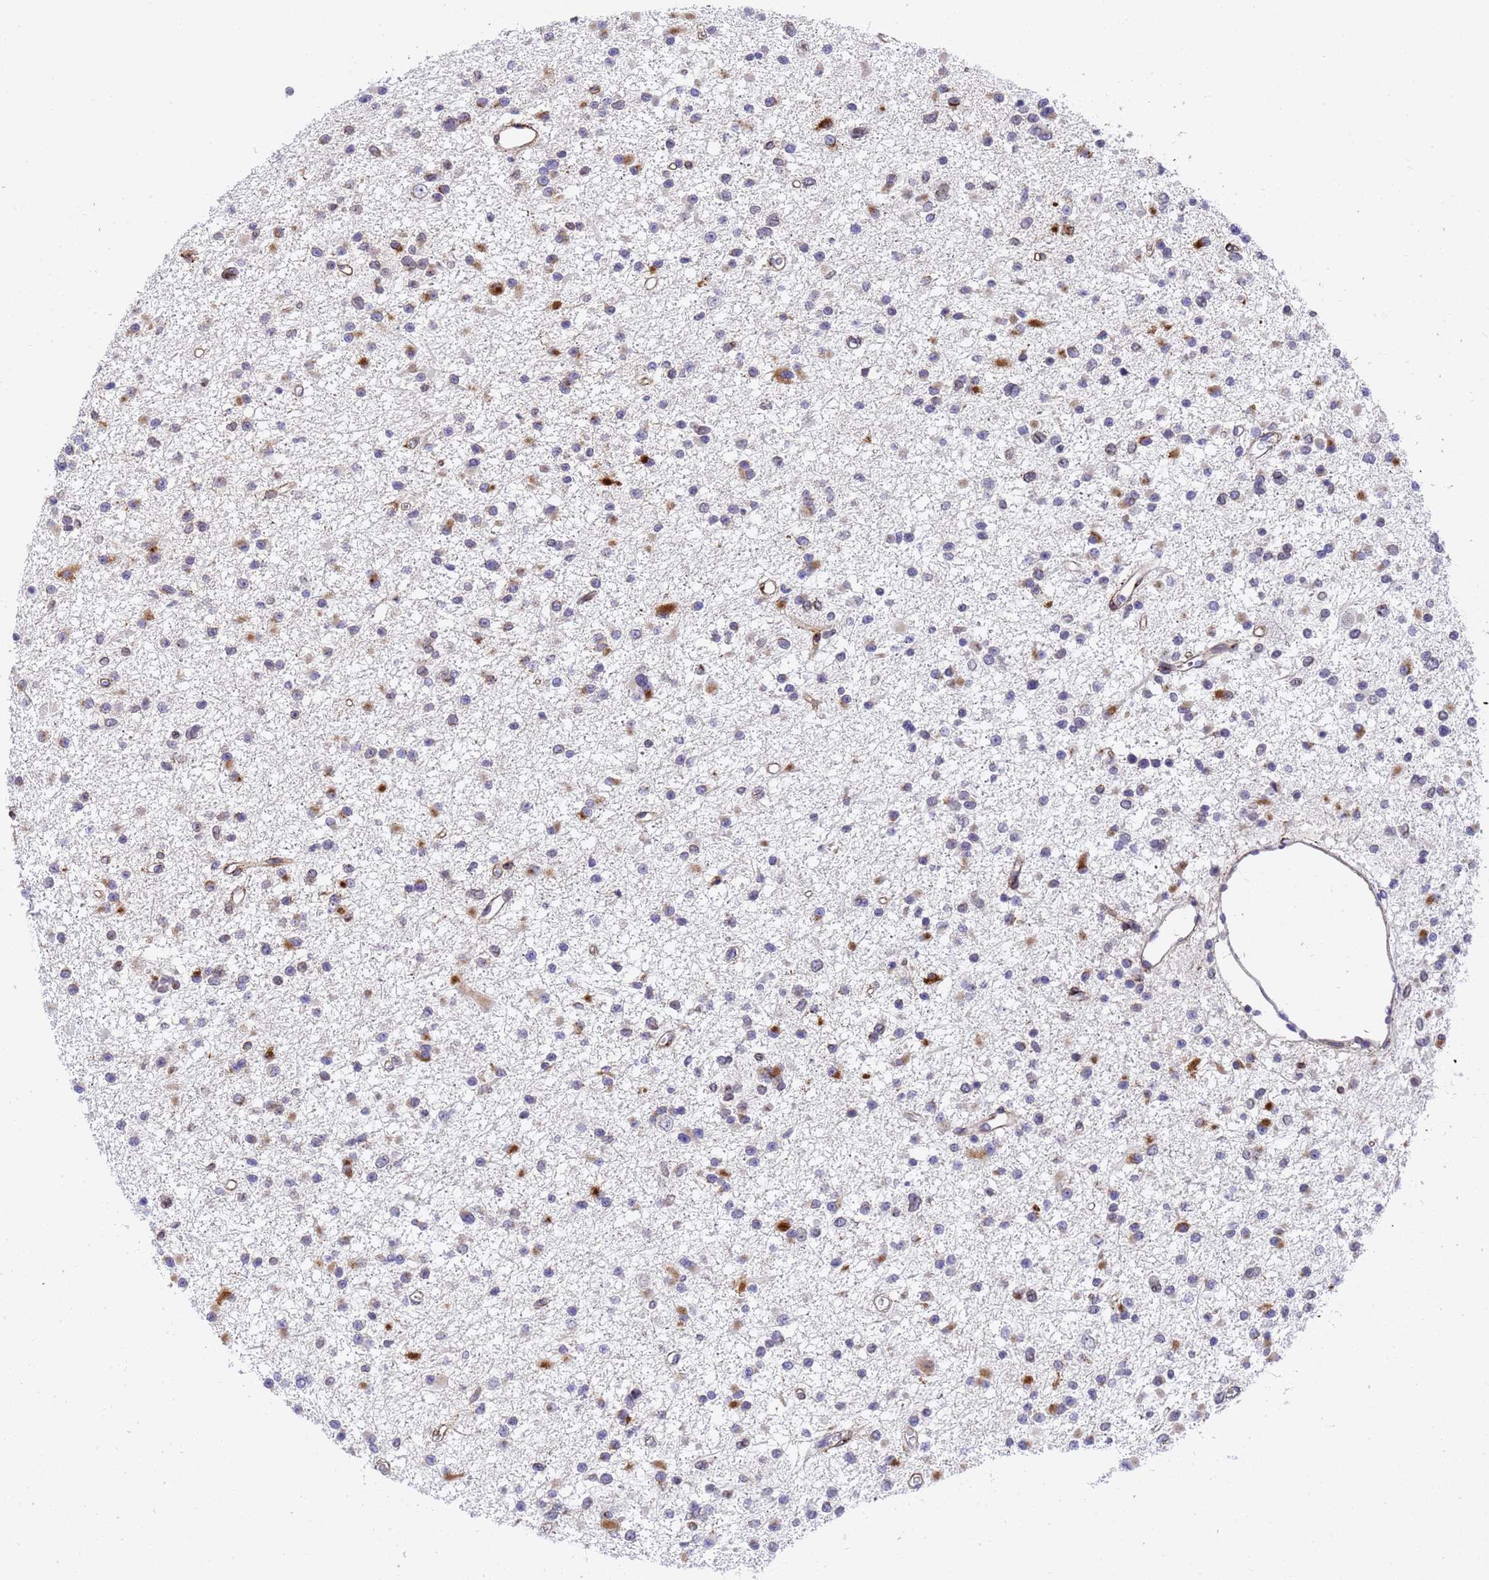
{"staining": {"intensity": "strong", "quantity": "<25%", "location": "cytoplasmic/membranous"}, "tissue": "glioma", "cell_type": "Tumor cells", "image_type": "cancer", "snomed": [{"axis": "morphology", "description": "Glioma, malignant, Low grade"}, {"axis": "topography", "description": "Brain"}], "caption": "The image demonstrates a brown stain indicating the presence of a protein in the cytoplasmic/membranous of tumor cells in malignant glioma (low-grade).", "gene": "IGFBP7", "patient": {"sex": "female", "age": 22}}